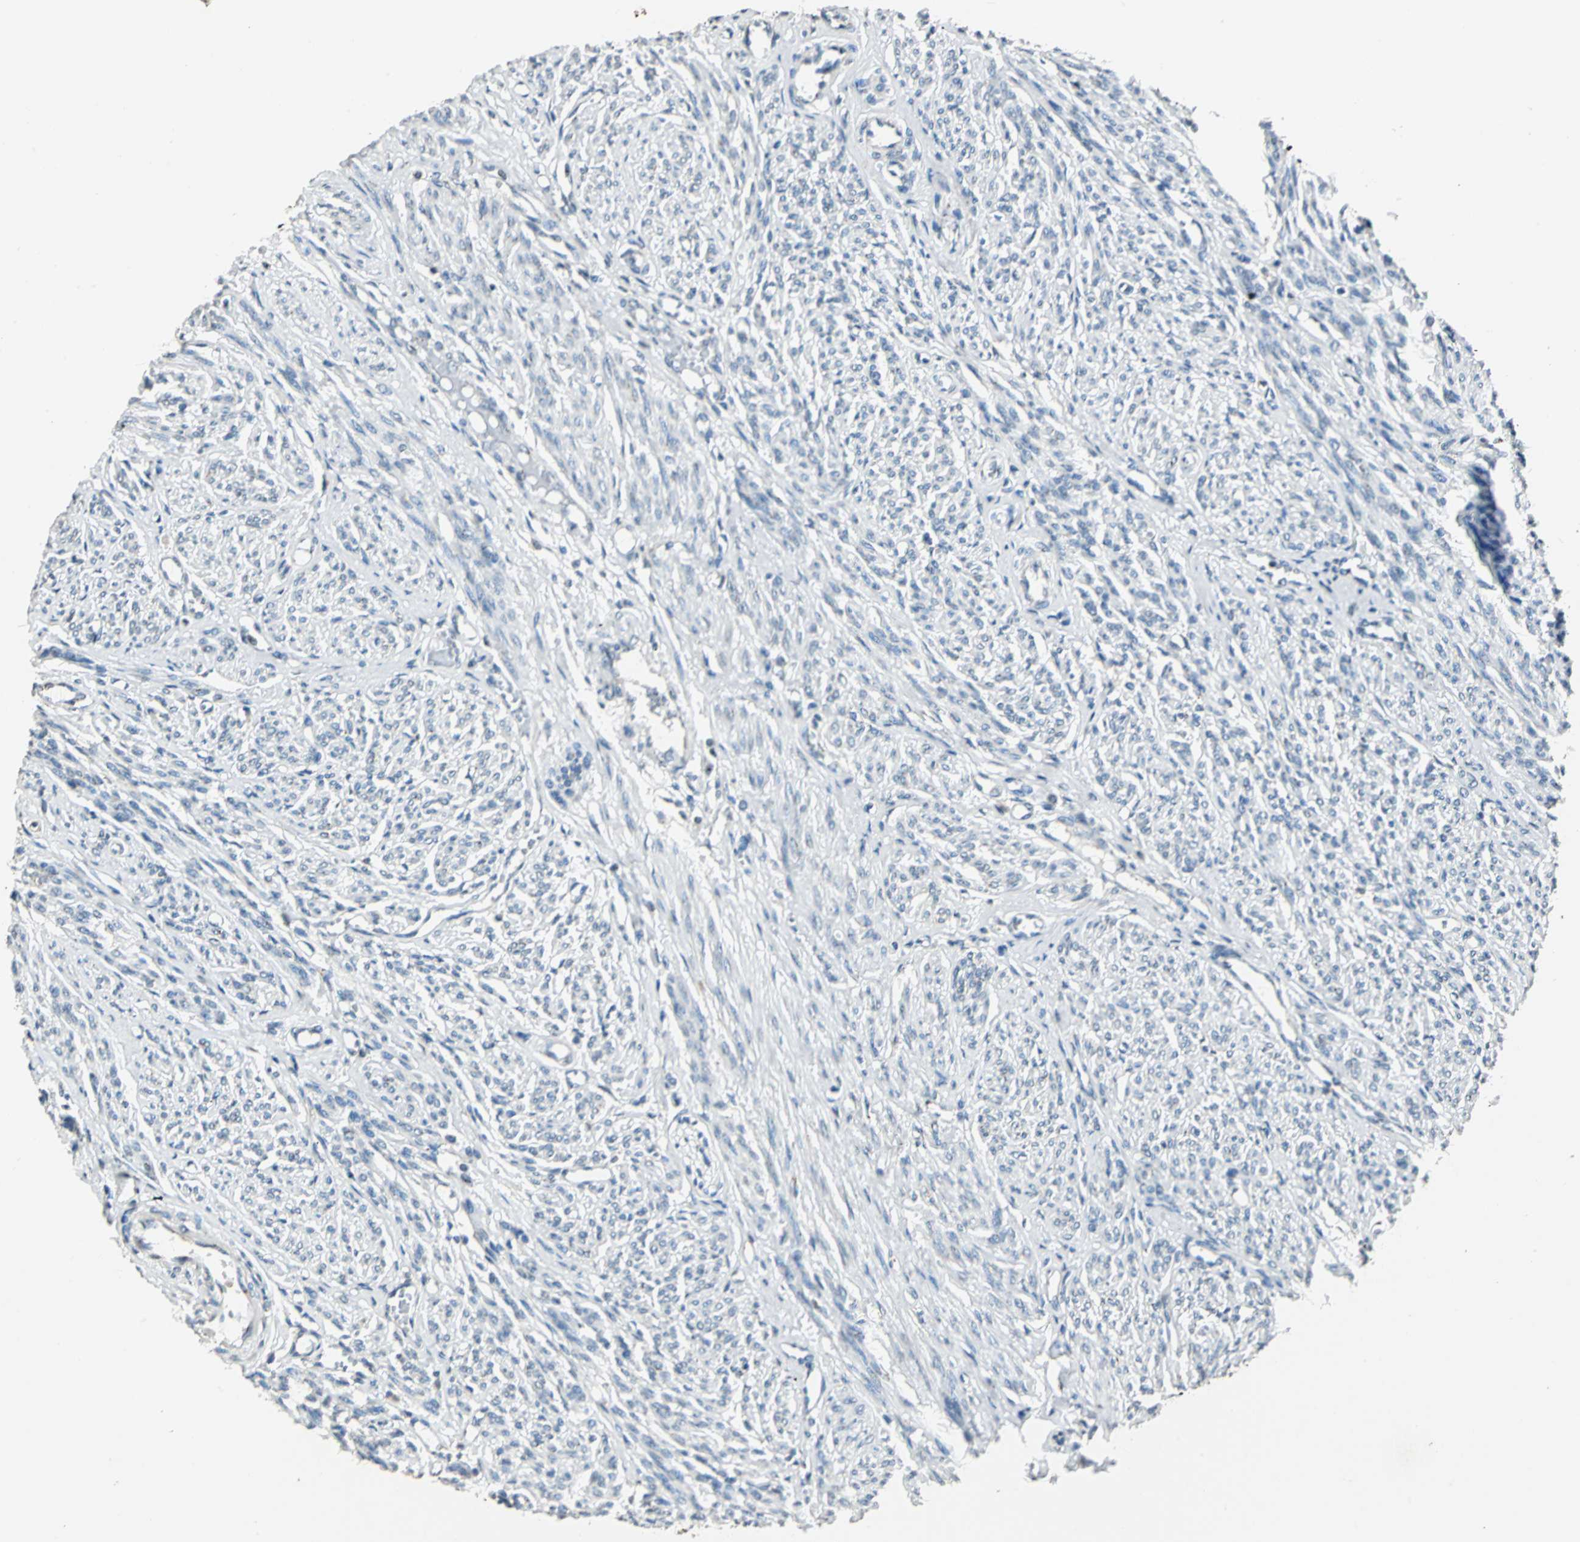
{"staining": {"intensity": "weak", "quantity": "<25%", "location": "cytoplasmic/membranous"}, "tissue": "smooth muscle", "cell_type": "Smooth muscle cells", "image_type": "normal", "snomed": [{"axis": "morphology", "description": "Normal tissue, NOS"}, {"axis": "topography", "description": "Smooth muscle"}], "caption": "IHC photomicrograph of unremarkable smooth muscle: human smooth muscle stained with DAB shows no significant protein staining in smooth muscle cells. Brightfield microscopy of immunohistochemistry (IHC) stained with DAB (brown) and hematoxylin (blue), captured at high magnification.", "gene": "TMEM115", "patient": {"sex": "female", "age": 65}}